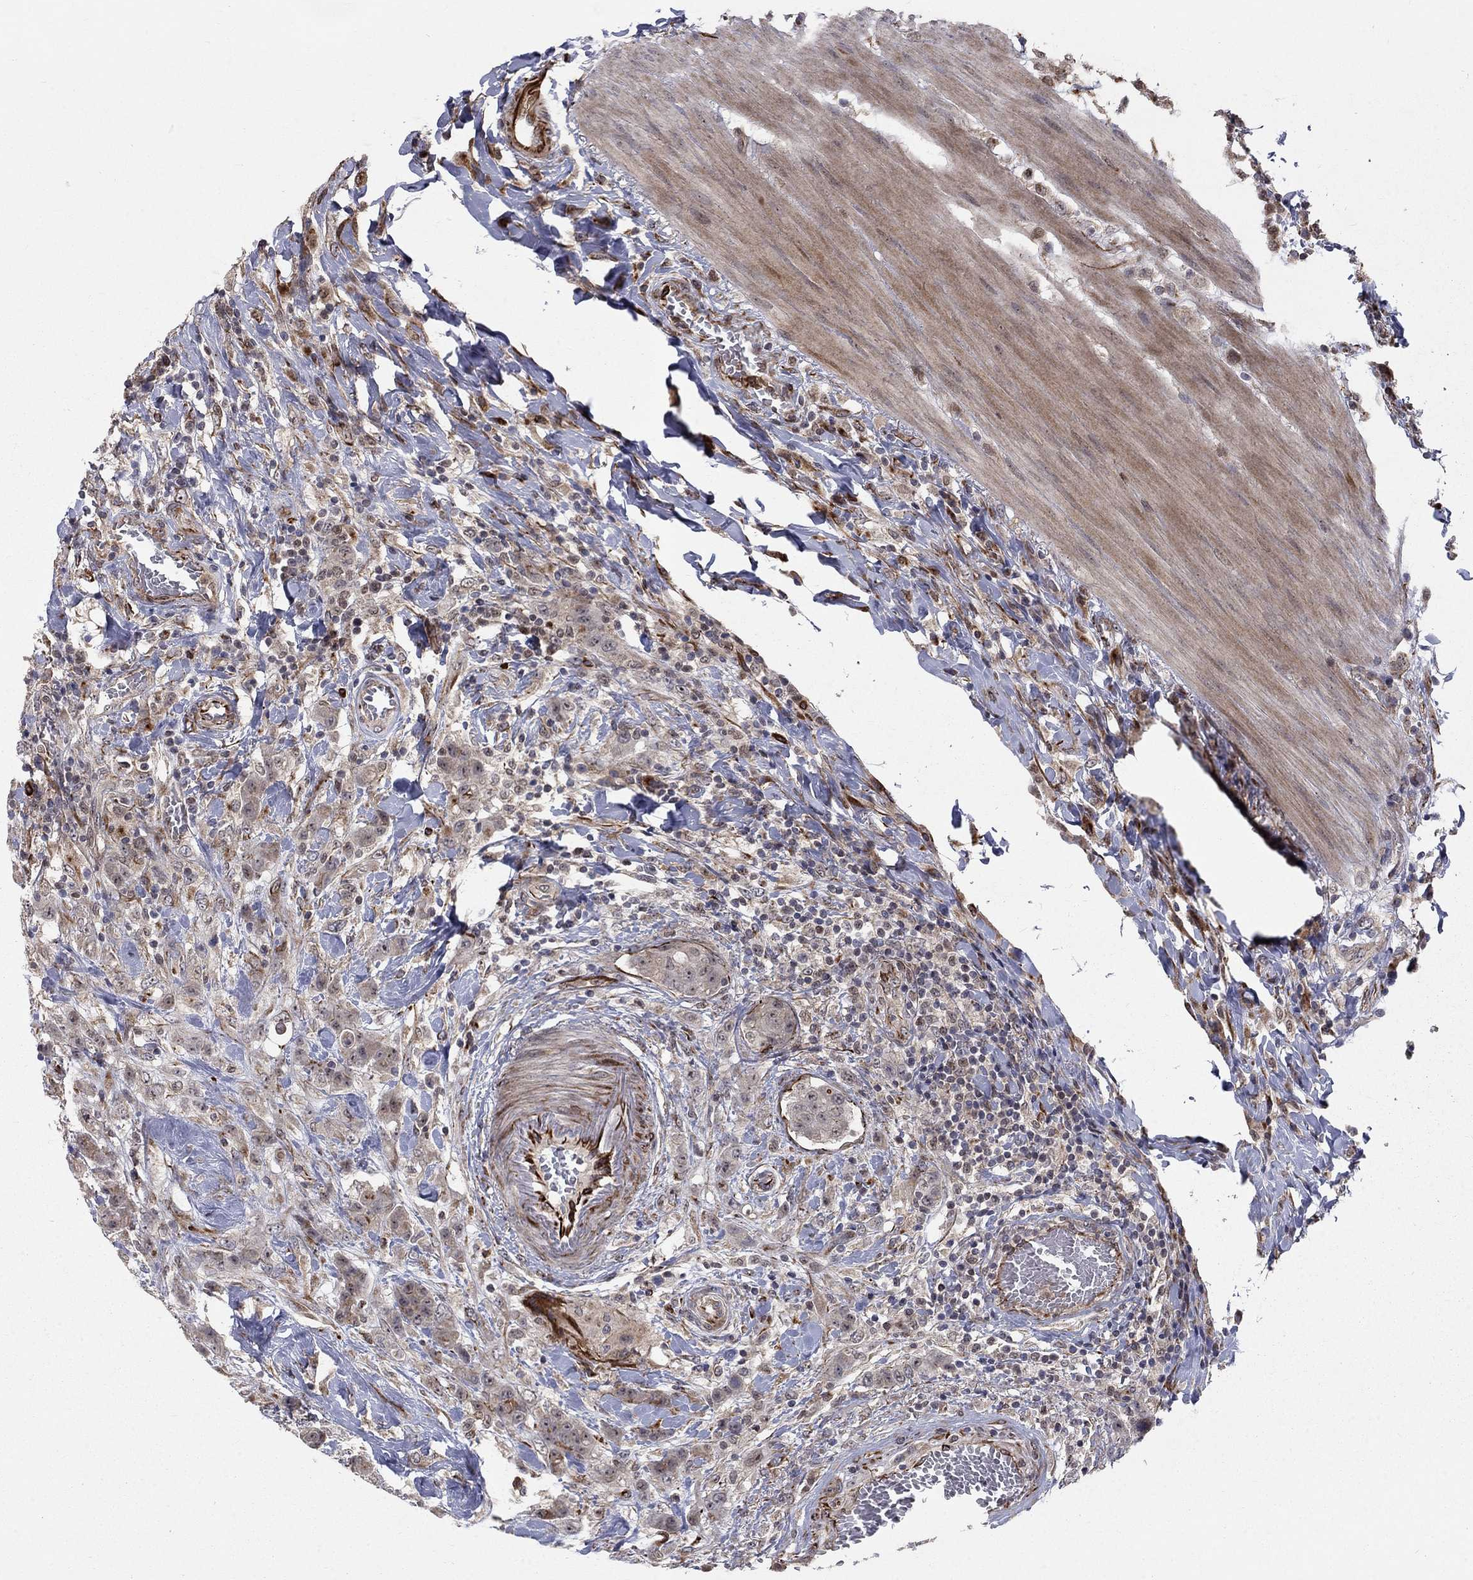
{"staining": {"intensity": "strong", "quantity": "<25%", "location": "cytoplasmic/membranous"}, "tissue": "colorectal cancer", "cell_type": "Tumor cells", "image_type": "cancer", "snomed": [{"axis": "morphology", "description": "Adenocarcinoma, NOS"}, {"axis": "topography", "description": "Colon"}], "caption": "A brown stain shows strong cytoplasmic/membranous staining of a protein in colorectal cancer (adenocarcinoma) tumor cells. (brown staining indicates protein expression, while blue staining denotes nuclei).", "gene": "MSRA", "patient": {"sex": "female", "age": 48}}